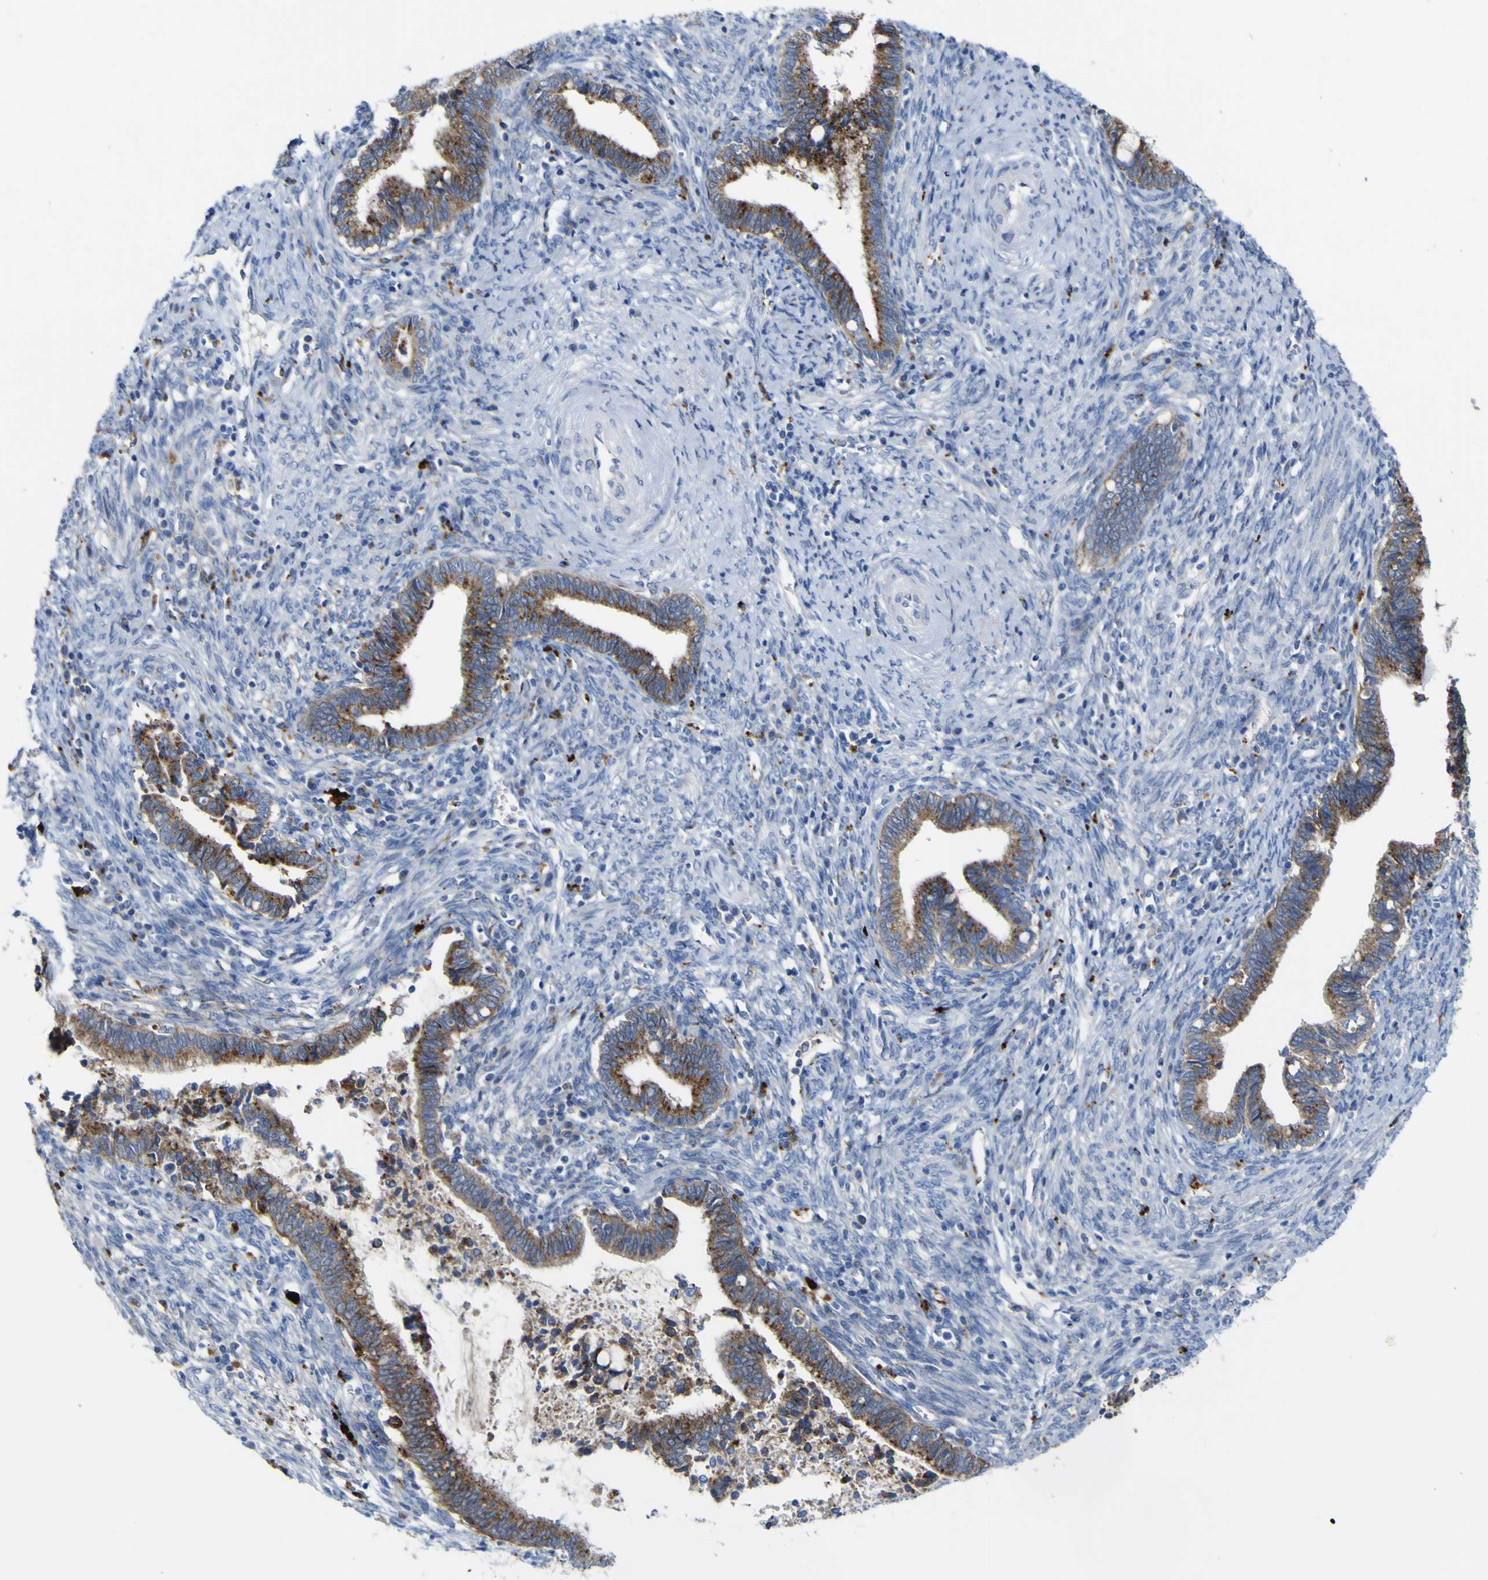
{"staining": {"intensity": "moderate", "quantity": ">75%", "location": "cytoplasmic/membranous"}, "tissue": "cervical cancer", "cell_type": "Tumor cells", "image_type": "cancer", "snomed": [{"axis": "morphology", "description": "Adenocarcinoma, NOS"}, {"axis": "topography", "description": "Cervix"}], "caption": "An immunohistochemistry micrograph of neoplastic tissue is shown. Protein staining in brown shows moderate cytoplasmic/membranous positivity in cervical cancer (adenocarcinoma) within tumor cells.", "gene": "PTPRF", "patient": {"sex": "female", "age": 44}}